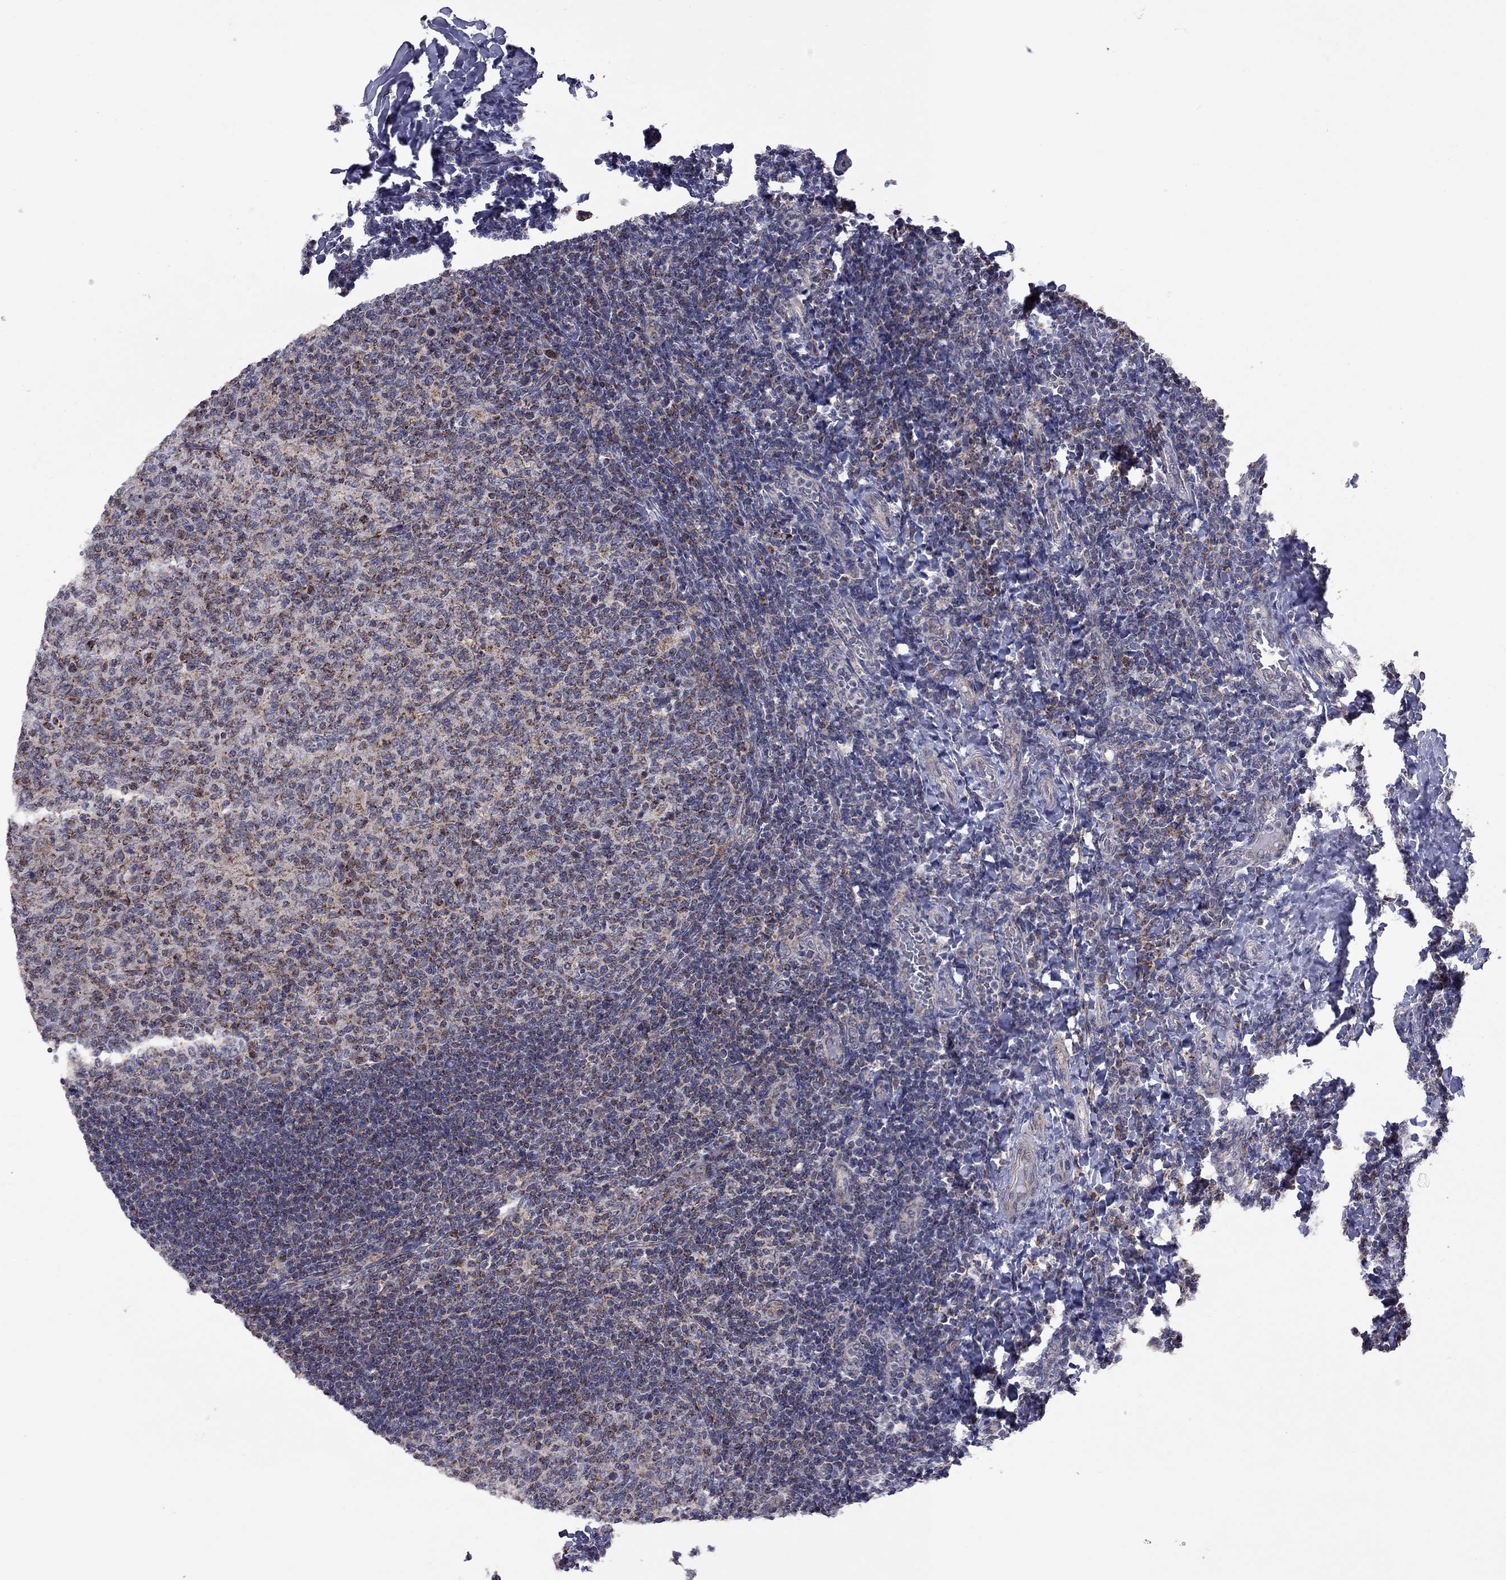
{"staining": {"intensity": "moderate", "quantity": "<25%", "location": "cytoplasmic/membranous"}, "tissue": "tonsil", "cell_type": "Germinal center cells", "image_type": "normal", "snomed": [{"axis": "morphology", "description": "Normal tissue, NOS"}, {"axis": "topography", "description": "Tonsil"}], "caption": "Tonsil was stained to show a protein in brown. There is low levels of moderate cytoplasmic/membranous expression in about <25% of germinal center cells. (IHC, brightfield microscopy, high magnification).", "gene": "NDUFB1", "patient": {"sex": "female", "age": 10}}